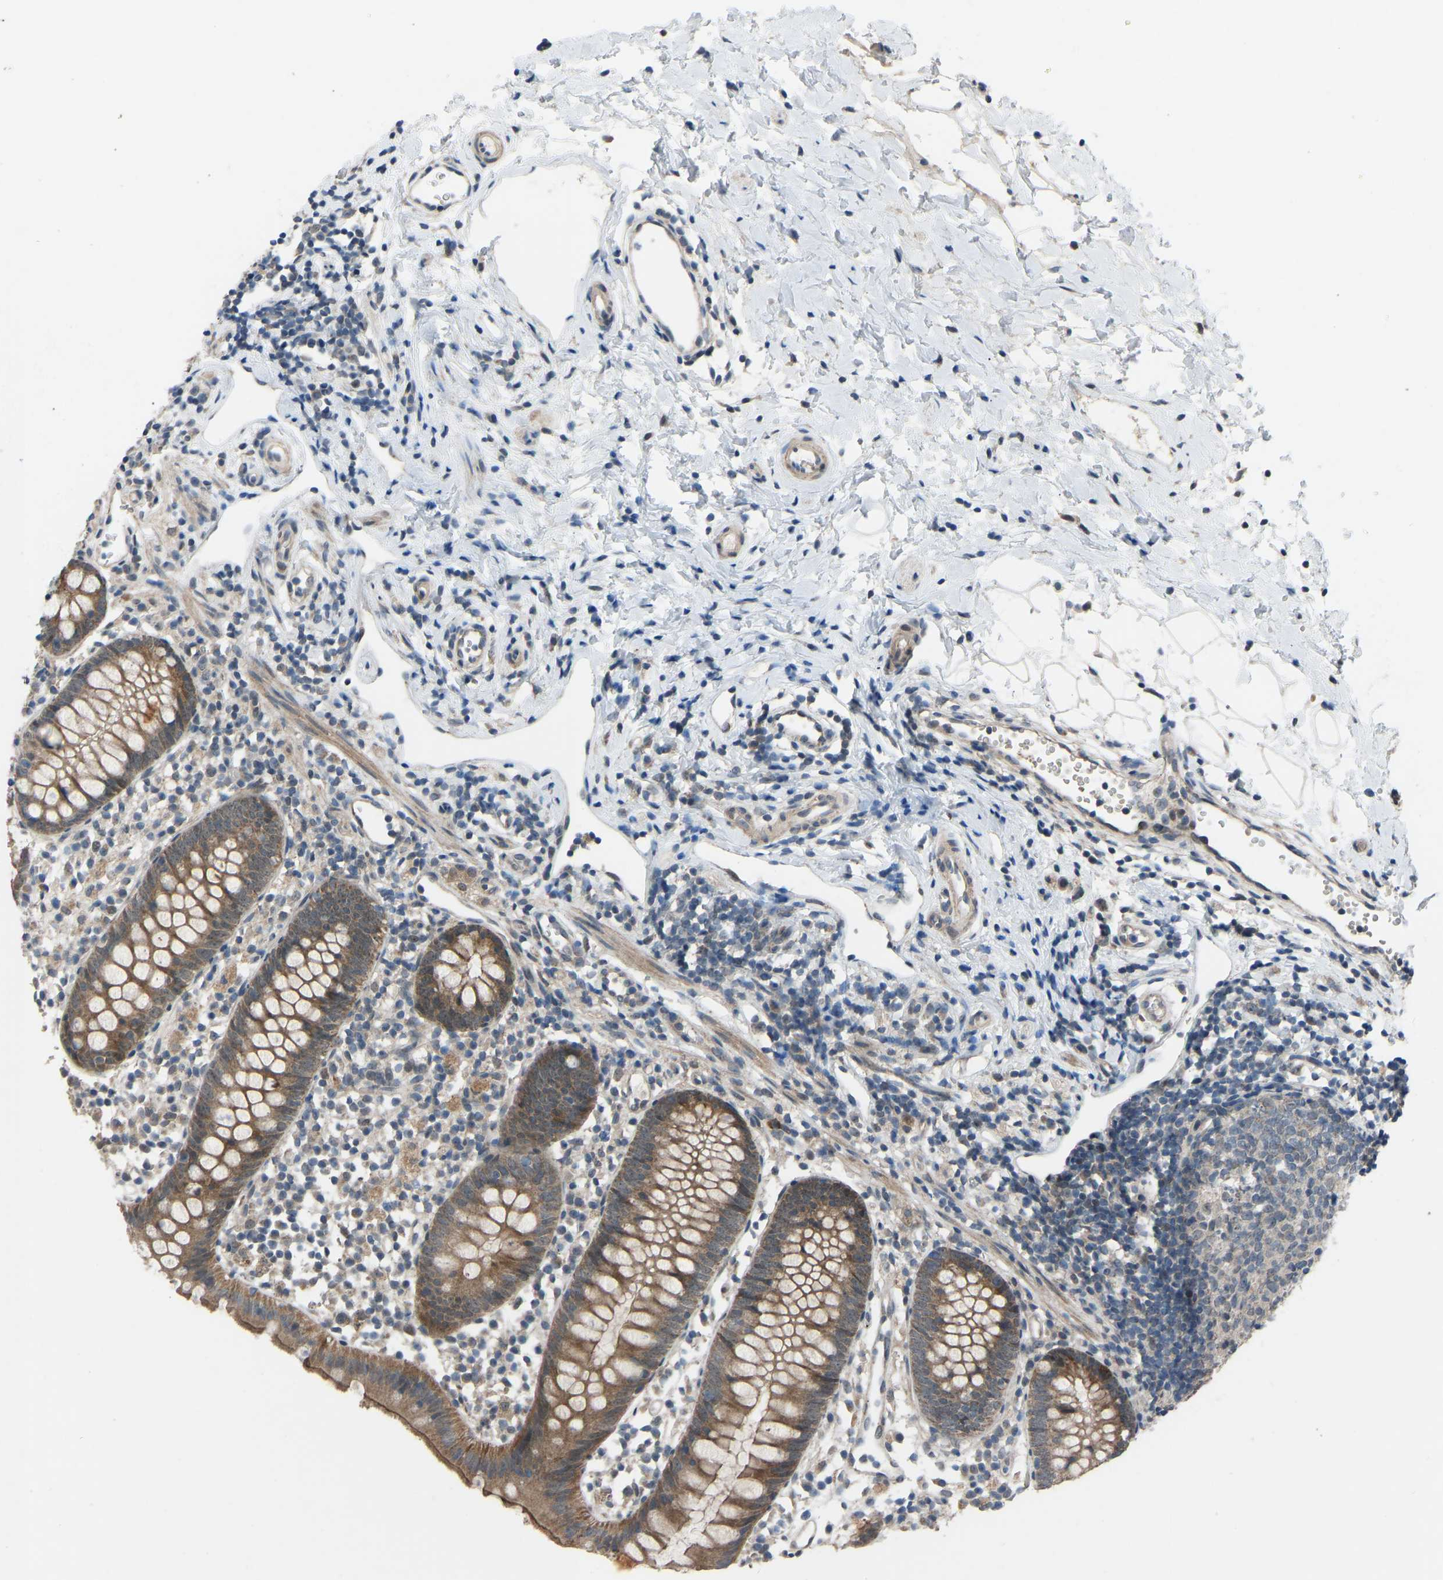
{"staining": {"intensity": "moderate", "quantity": ">75%", "location": "cytoplasmic/membranous"}, "tissue": "appendix", "cell_type": "Glandular cells", "image_type": "normal", "snomed": [{"axis": "morphology", "description": "Normal tissue, NOS"}, {"axis": "topography", "description": "Appendix"}], "caption": "A micrograph of human appendix stained for a protein exhibits moderate cytoplasmic/membranous brown staining in glandular cells.", "gene": "CDK2AP1", "patient": {"sex": "female", "age": 20}}